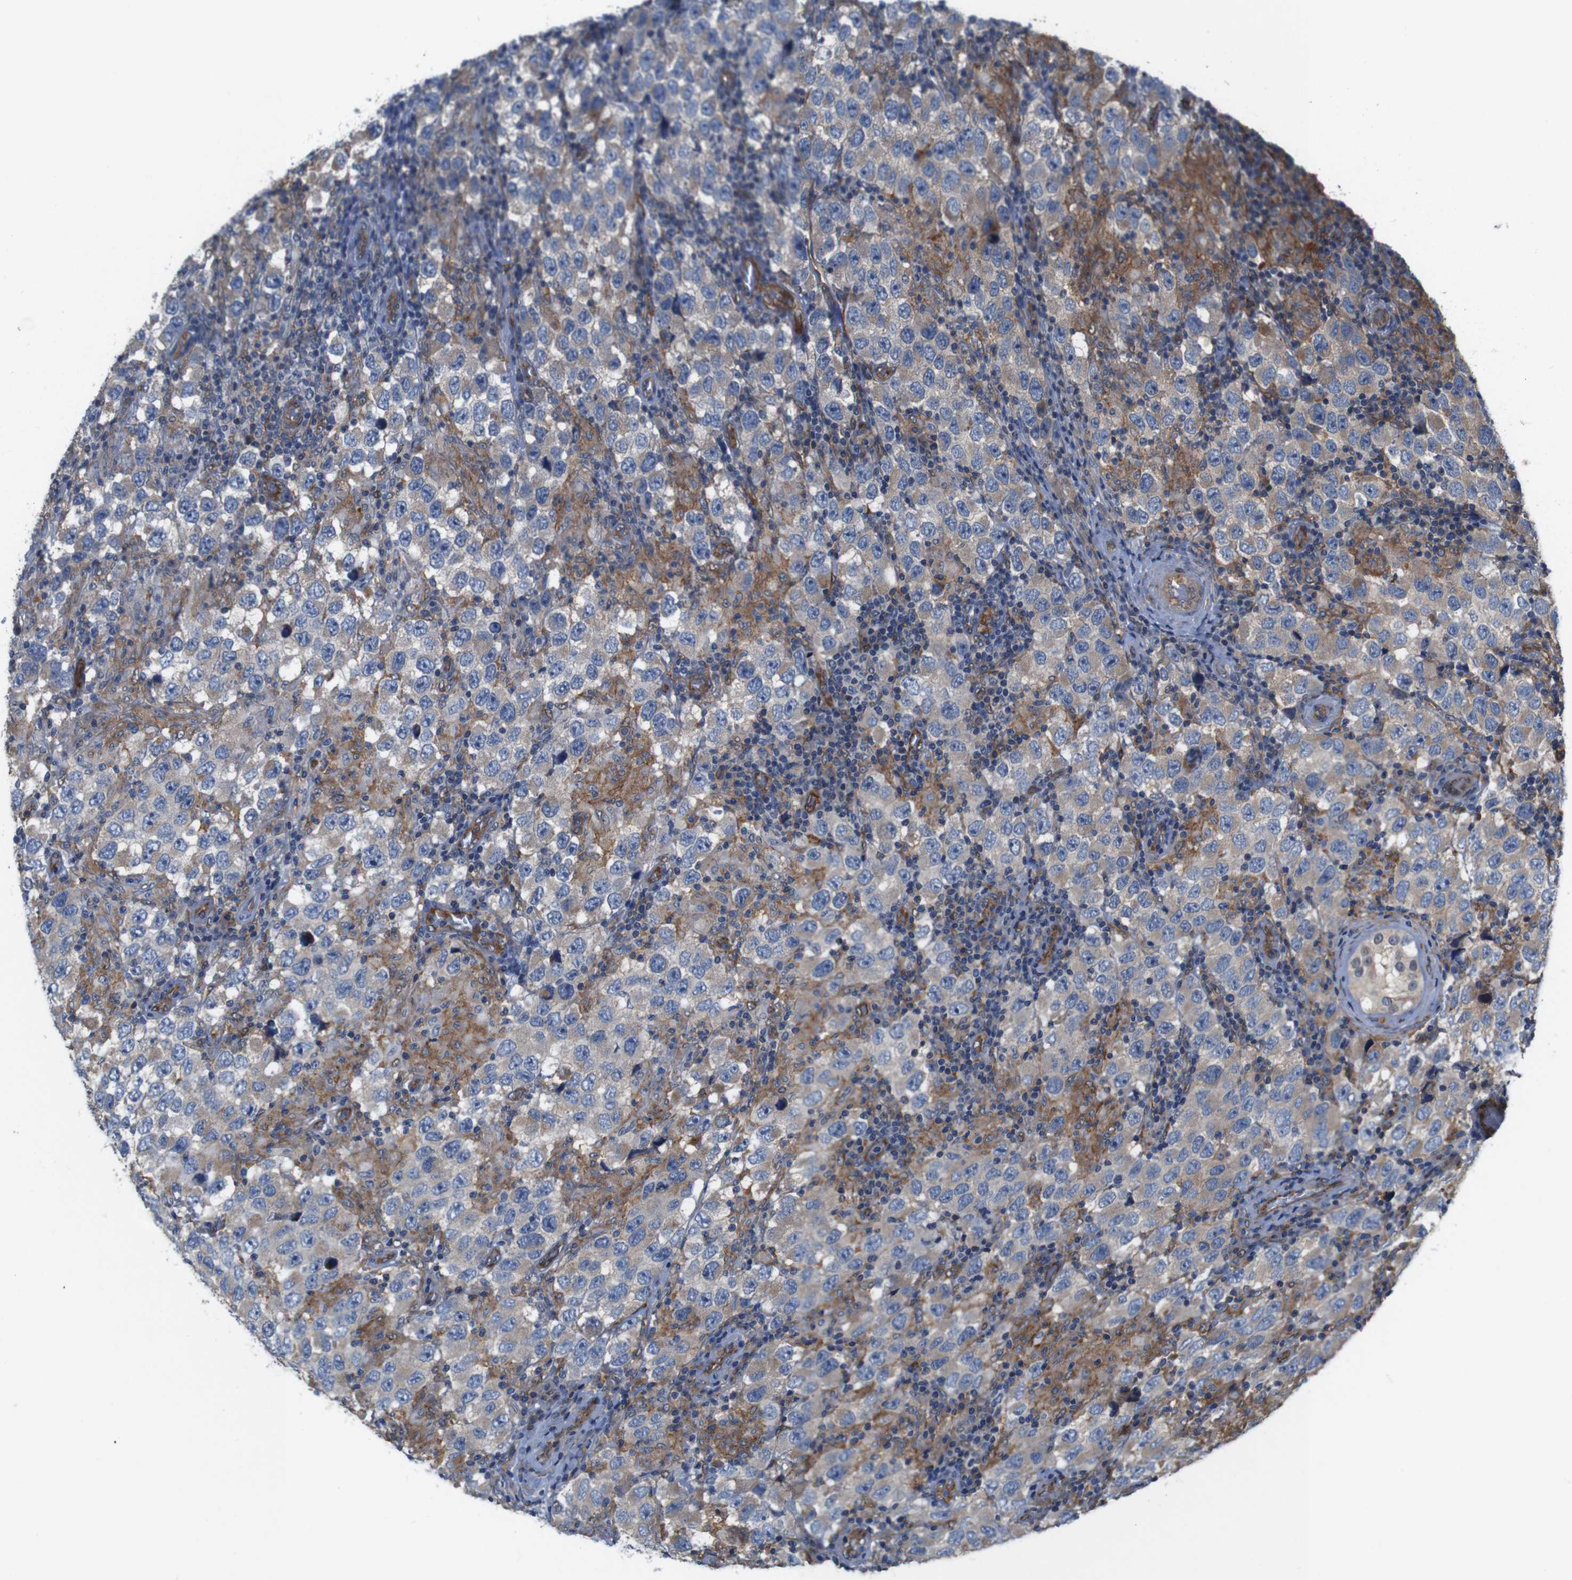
{"staining": {"intensity": "moderate", "quantity": "<25%", "location": "cytoplasmic/membranous"}, "tissue": "testis cancer", "cell_type": "Tumor cells", "image_type": "cancer", "snomed": [{"axis": "morphology", "description": "Carcinoma, Embryonal, NOS"}, {"axis": "topography", "description": "Testis"}], "caption": "Immunohistochemical staining of human testis cancer (embryonal carcinoma) exhibits moderate cytoplasmic/membranous protein expression in approximately <25% of tumor cells.", "gene": "PTGER4", "patient": {"sex": "male", "age": 21}}